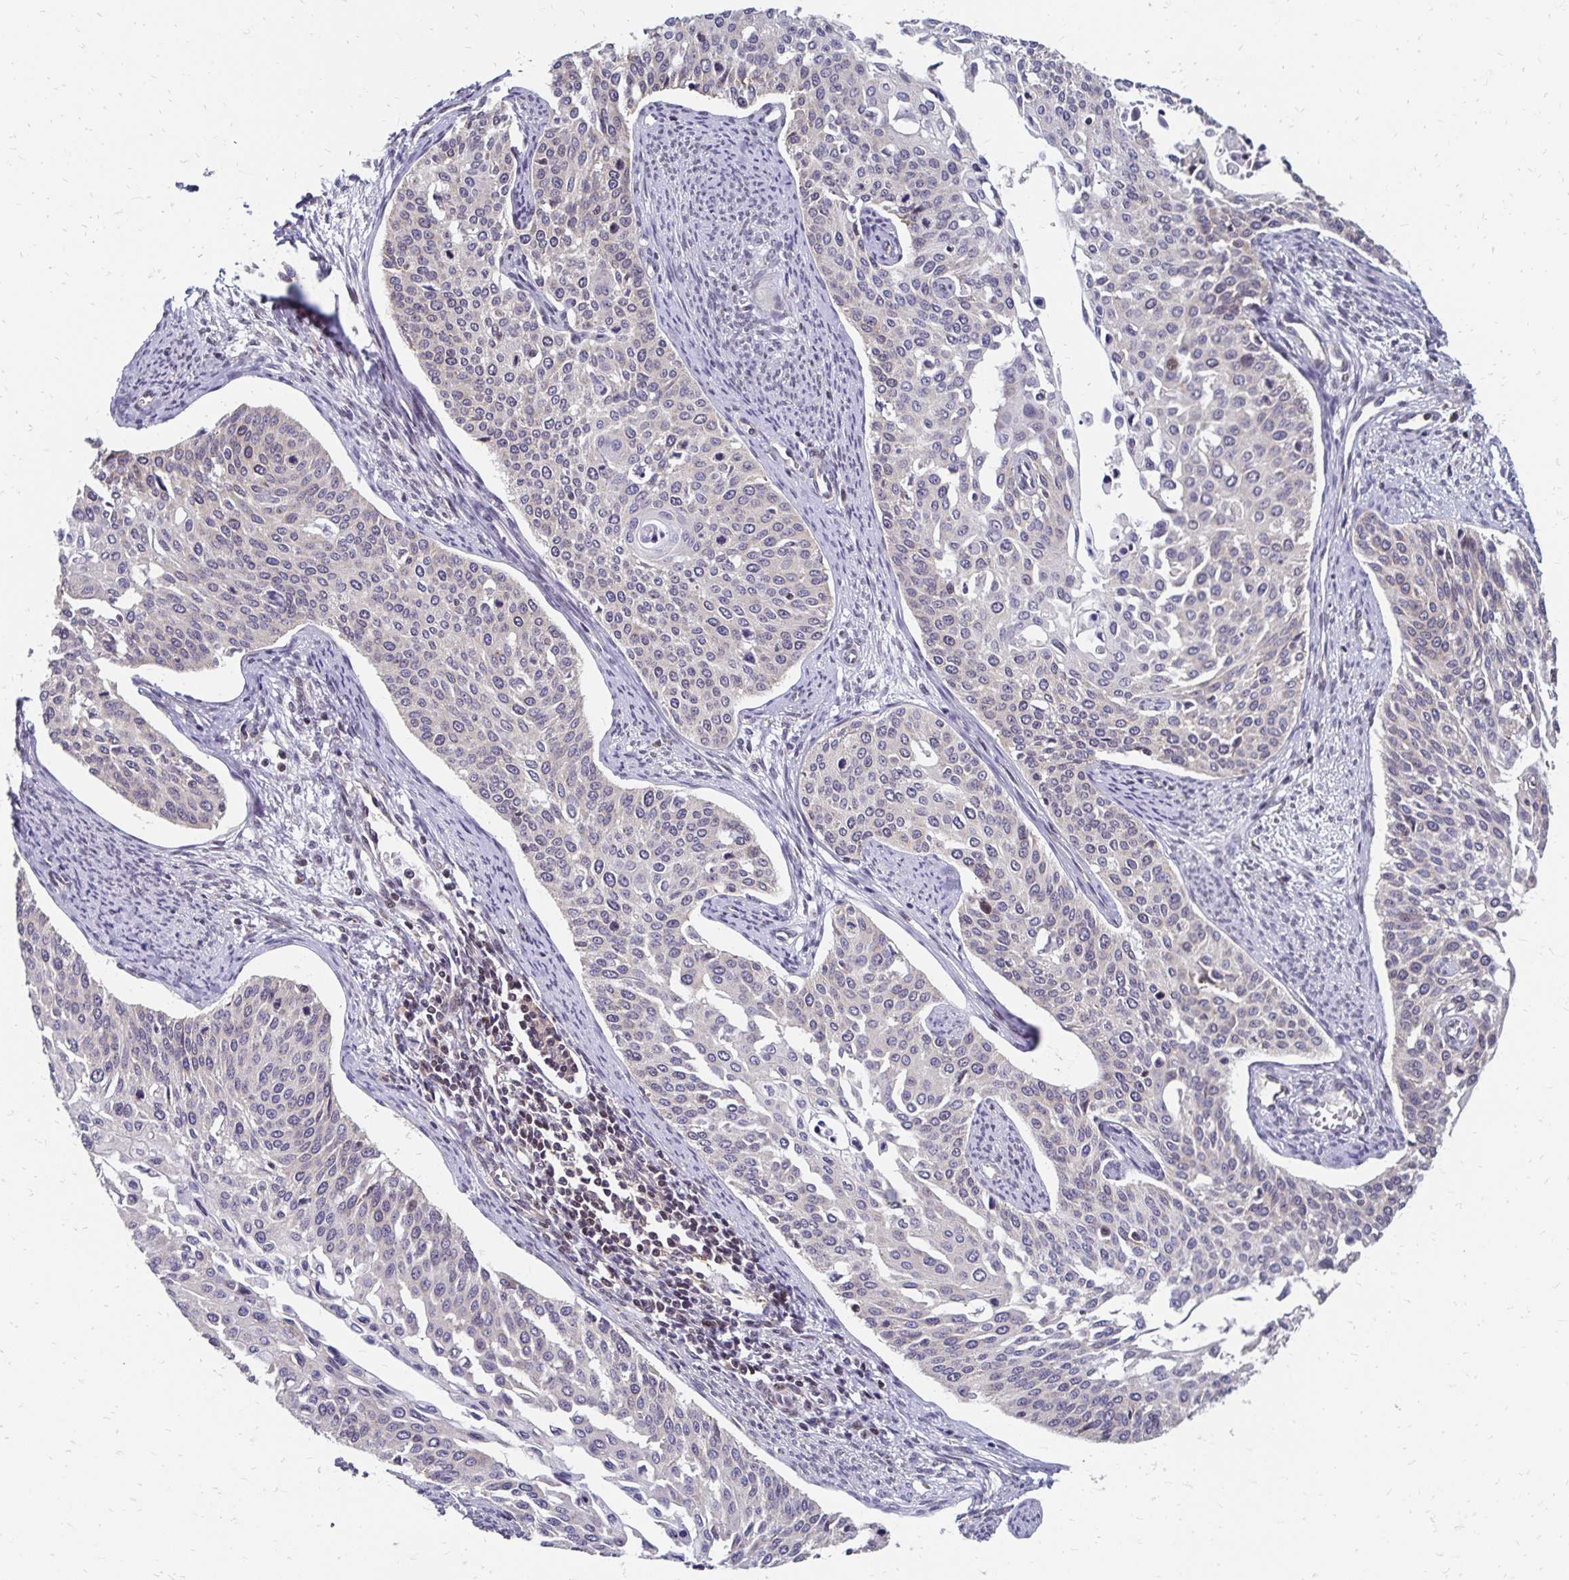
{"staining": {"intensity": "negative", "quantity": "none", "location": "none"}, "tissue": "cervical cancer", "cell_type": "Tumor cells", "image_type": "cancer", "snomed": [{"axis": "morphology", "description": "Squamous cell carcinoma, NOS"}, {"axis": "topography", "description": "Cervix"}], "caption": "The IHC histopathology image has no significant expression in tumor cells of cervical cancer (squamous cell carcinoma) tissue. The staining is performed using DAB (3,3'-diaminobenzidine) brown chromogen with nuclei counter-stained in using hematoxylin.", "gene": "CBX7", "patient": {"sex": "female", "age": 44}}